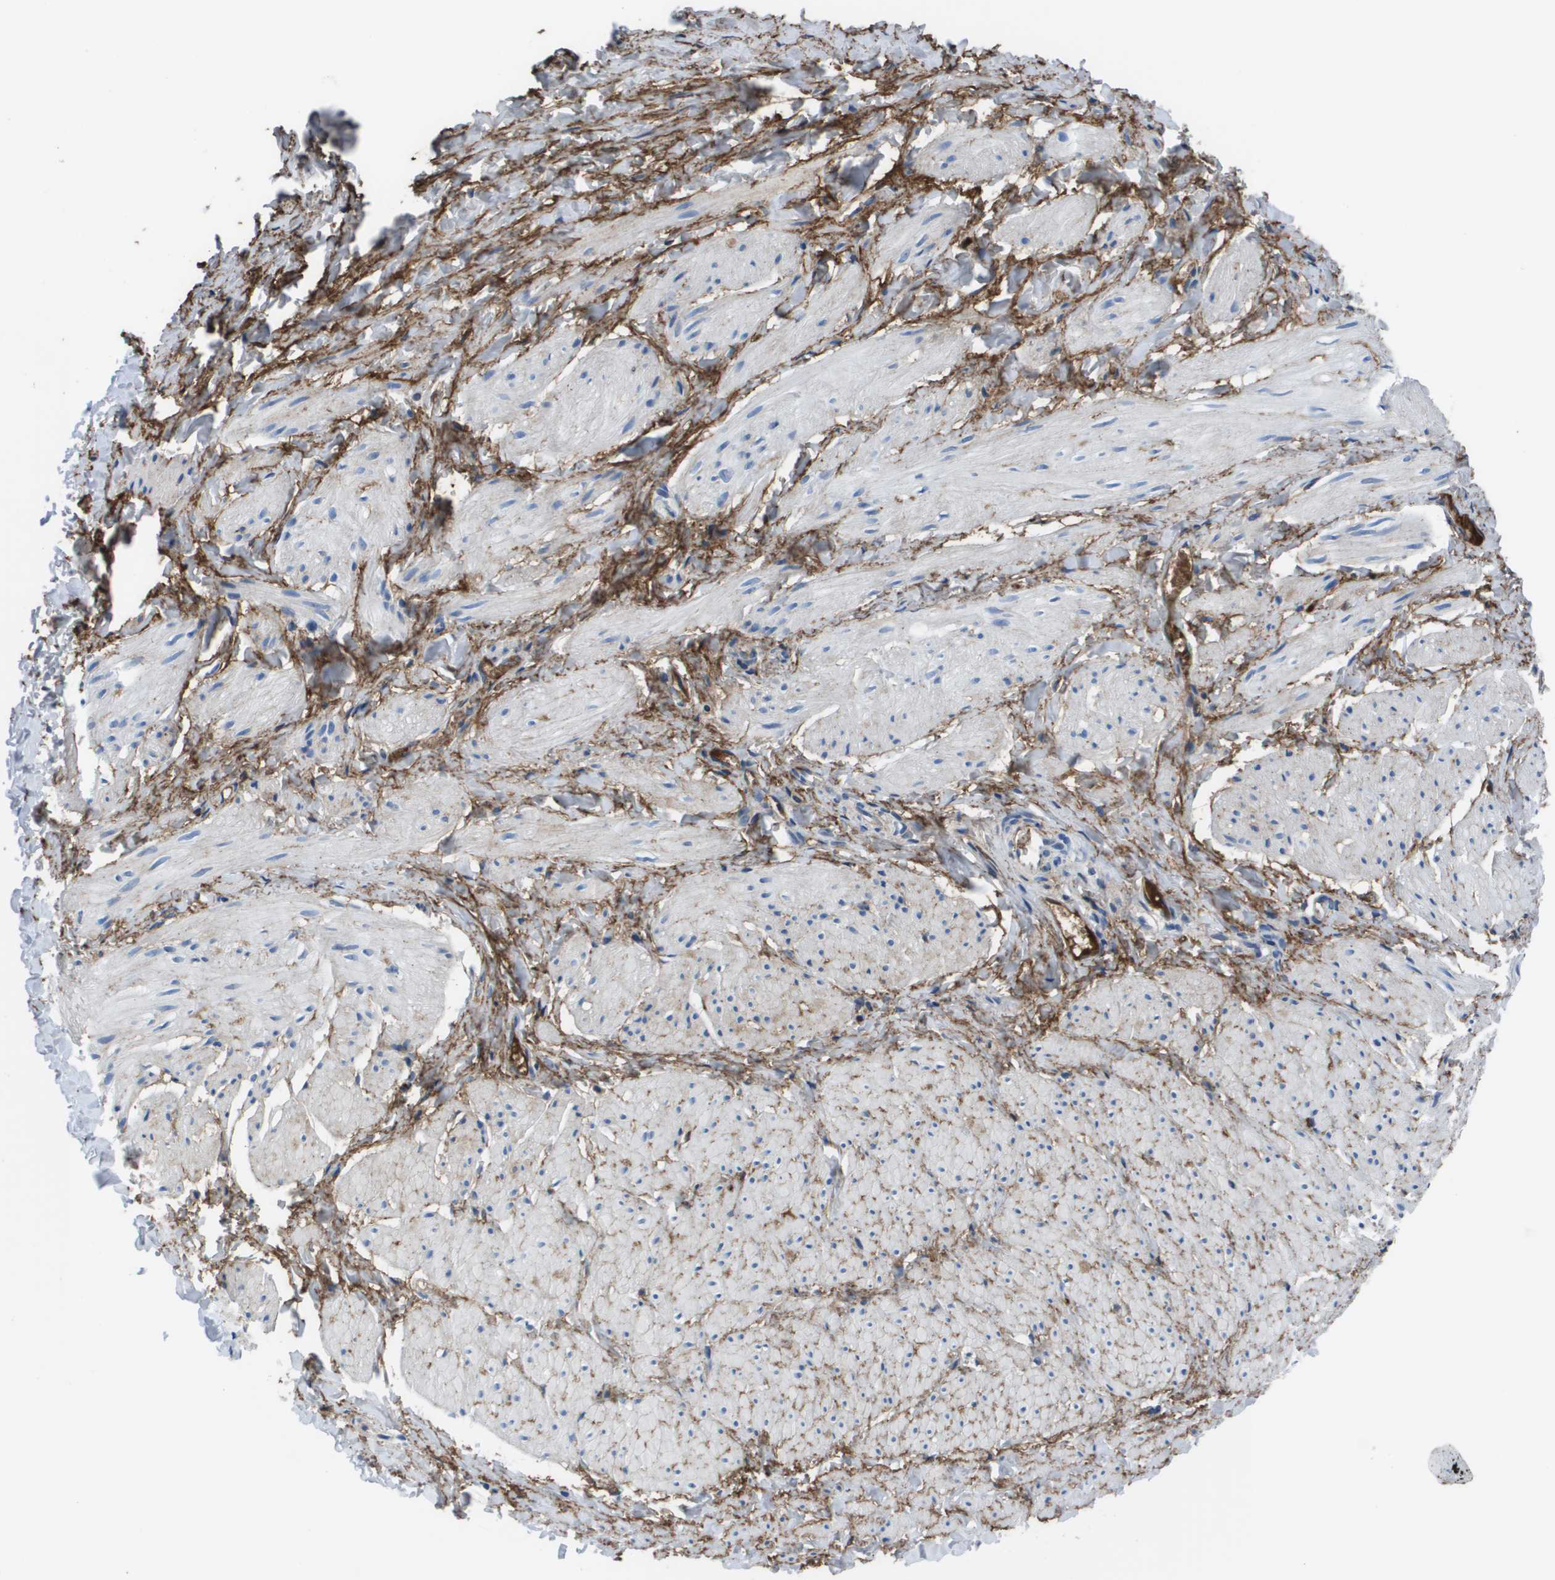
{"staining": {"intensity": "negative", "quantity": "none", "location": "none"}, "tissue": "smooth muscle", "cell_type": "Smooth muscle cells", "image_type": "normal", "snomed": [{"axis": "morphology", "description": "Normal tissue, NOS"}, {"axis": "topography", "description": "Smooth muscle"}], "caption": "Micrograph shows no protein positivity in smooth muscle cells of benign smooth muscle. (DAB IHC with hematoxylin counter stain).", "gene": "VTN", "patient": {"sex": "male", "age": 16}}